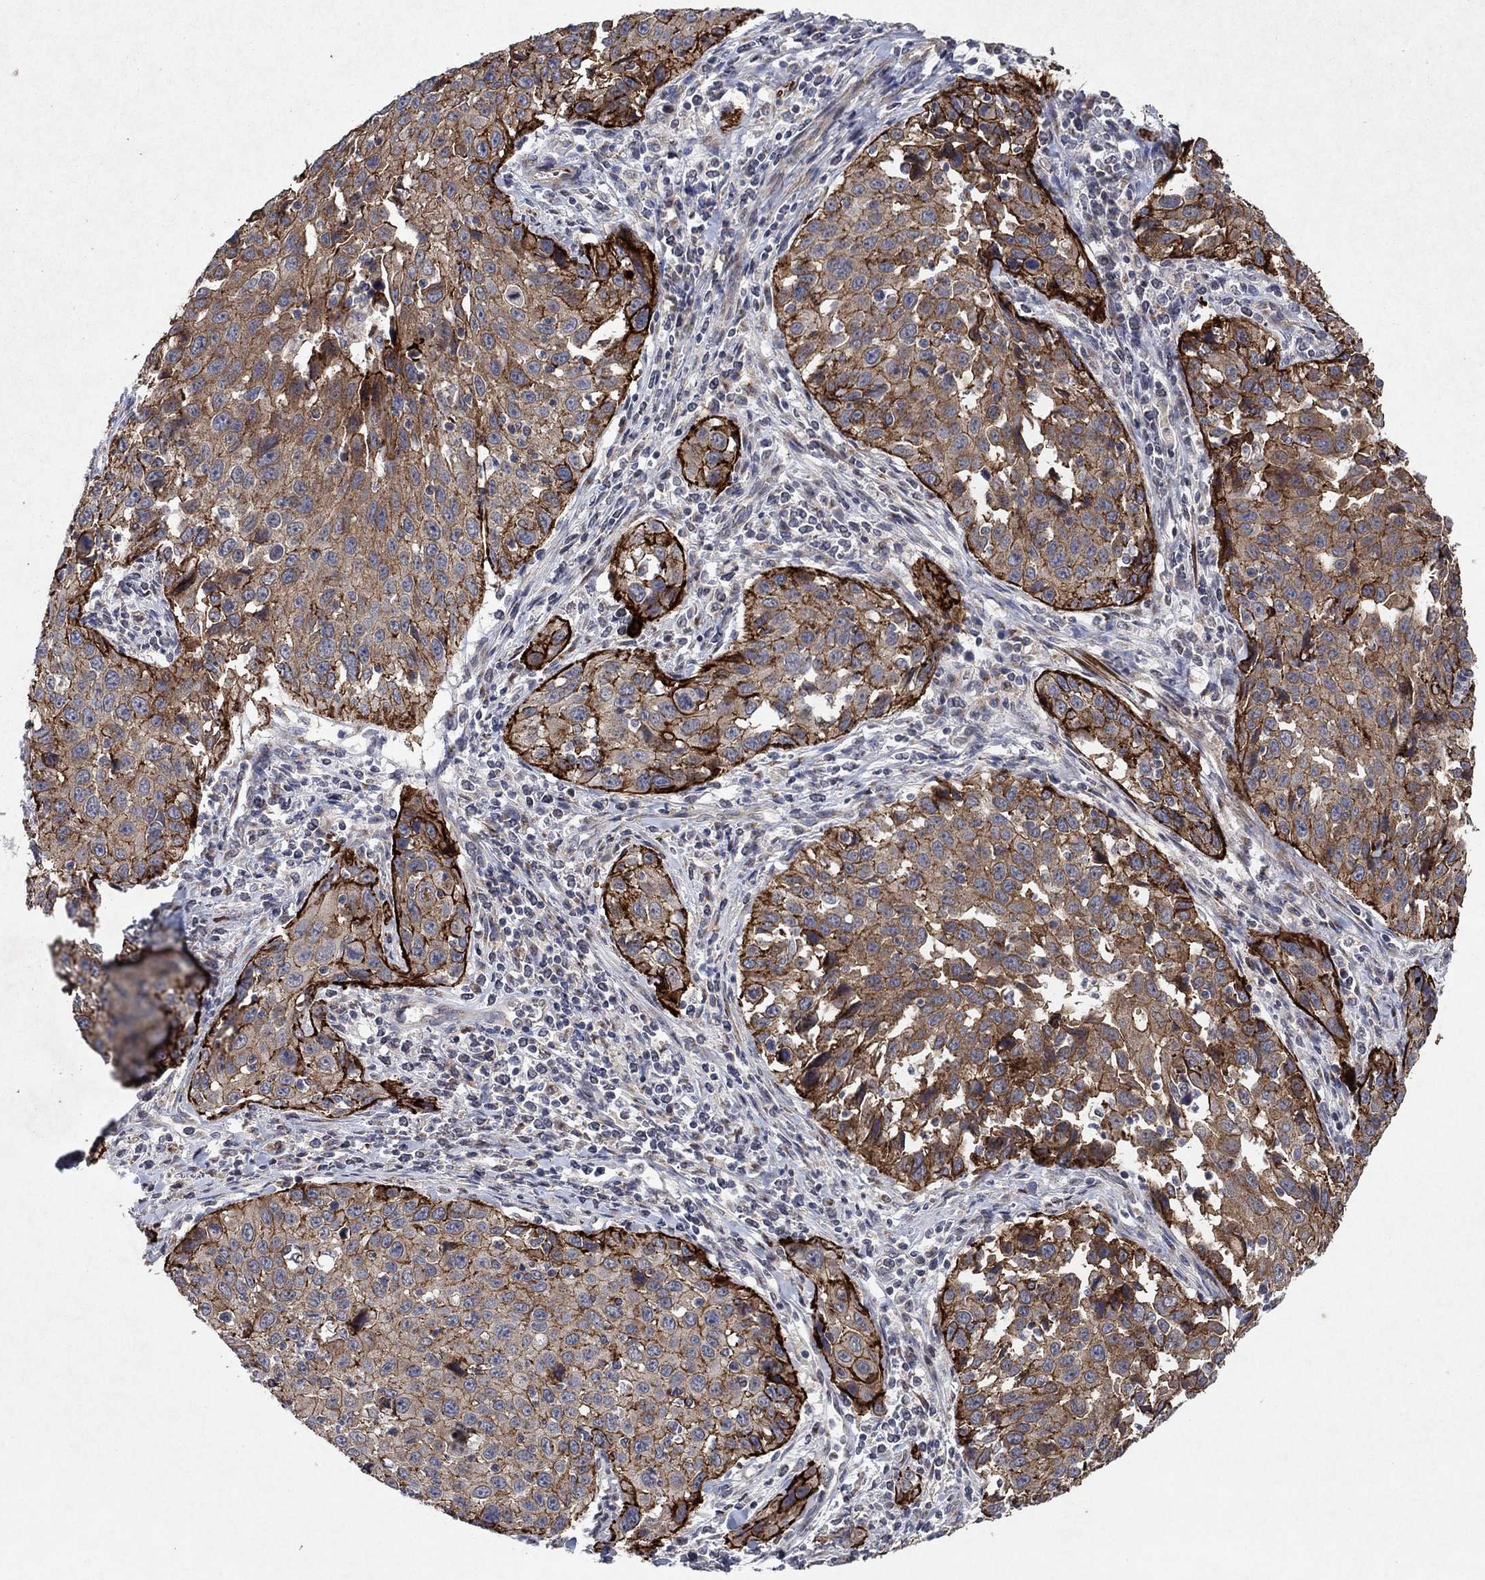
{"staining": {"intensity": "strong", "quantity": "<25%", "location": "cytoplasmic/membranous"}, "tissue": "cervical cancer", "cell_type": "Tumor cells", "image_type": "cancer", "snomed": [{"axis": "morphology", "description": "Squamous cell carcinoma, NOS"}, {"axis": "topography", "description": "Cervix"}], "caption": "A high-resolution micrograph shows immunohistochemistry staining of cervical cancer (squamous cell carcinoma), which reveals strong cytoplasmic/membranous positivity in about <25% of tumor cells.", "gene": "FRG1", "patient": {"sex": "female", "age": 26}}